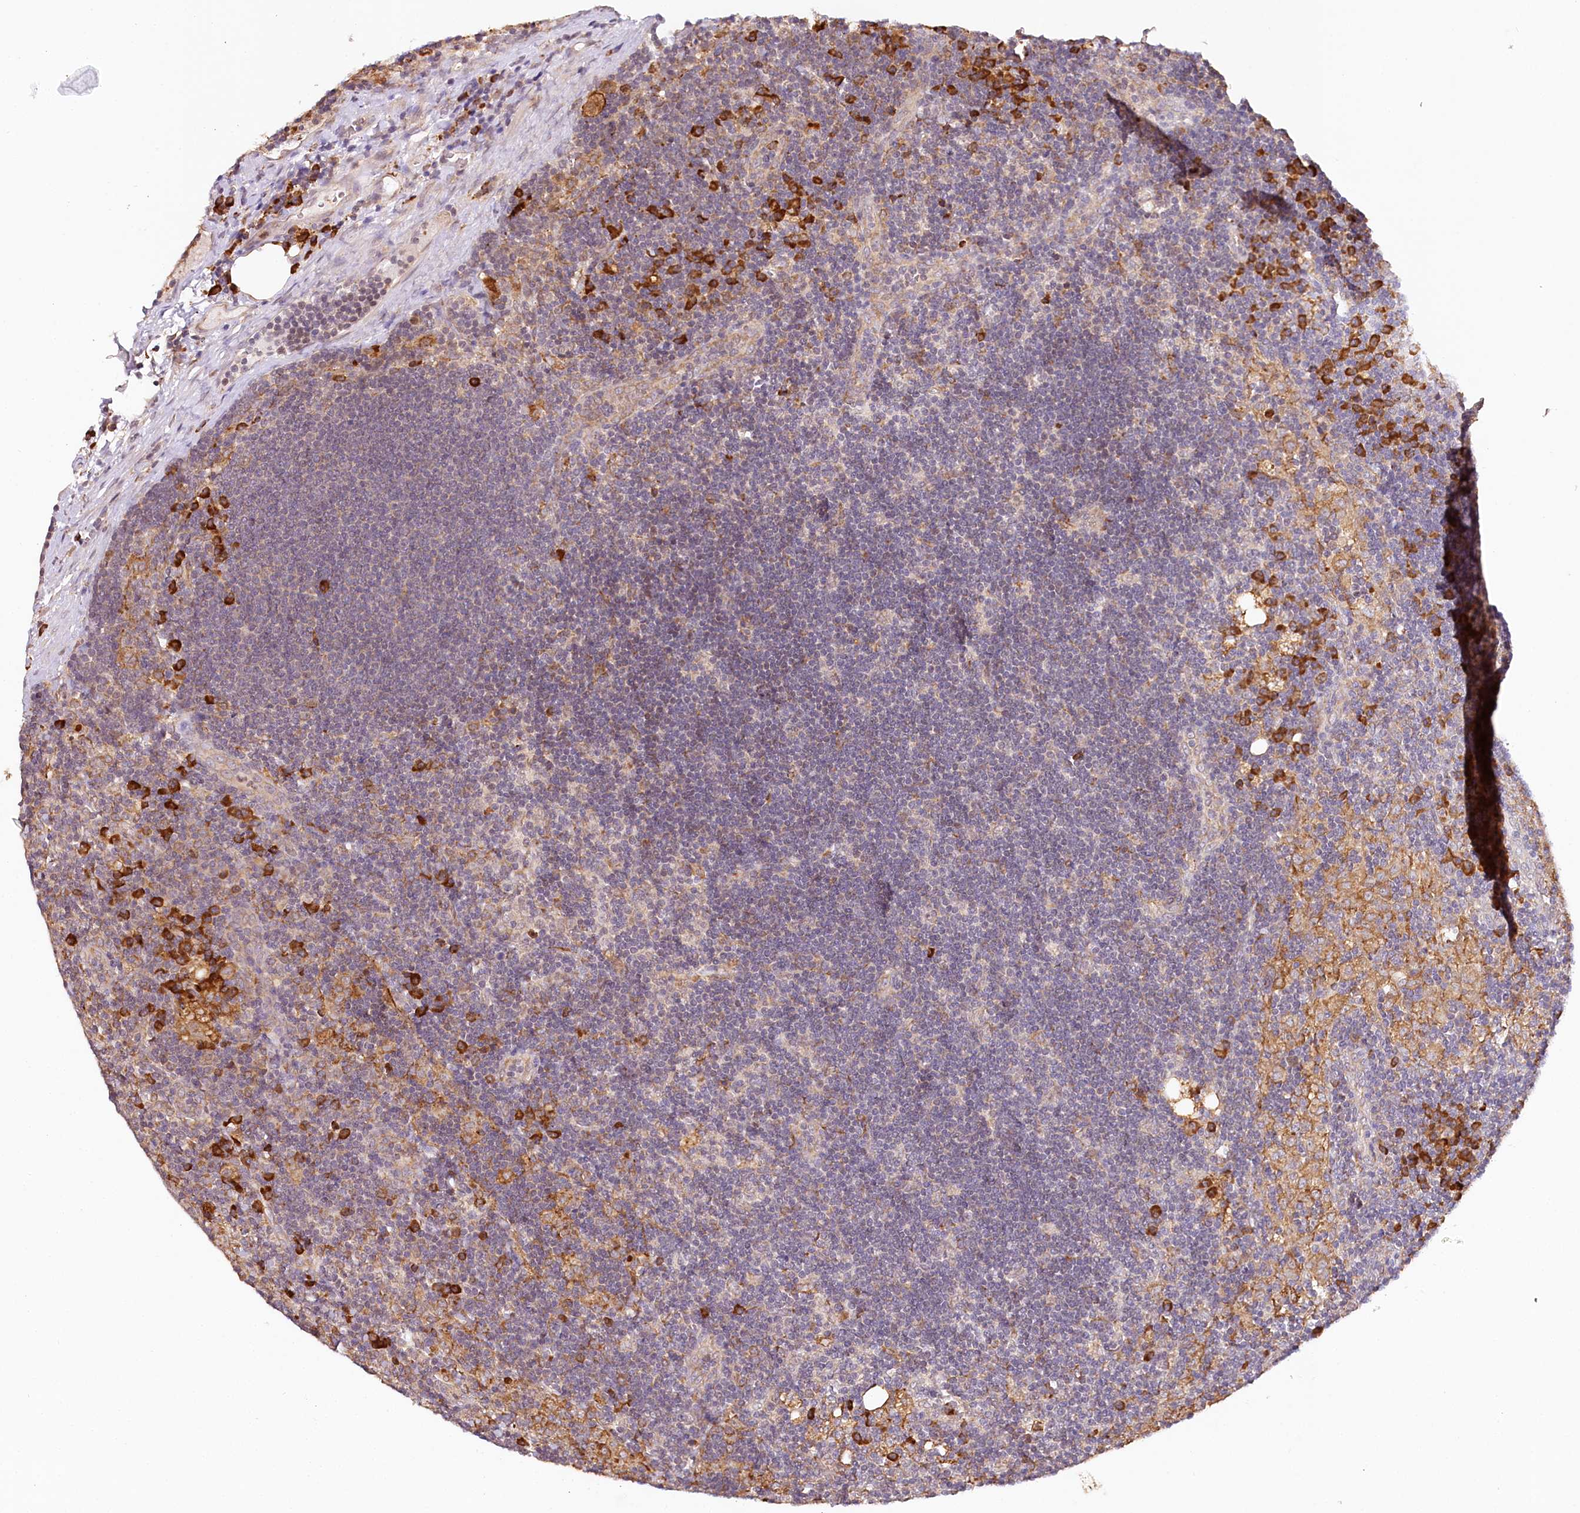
{"staining": {"intensity": "negative", "quantity": "none", "location": "none"}, "tissue": "lymph node", "cell_type": "Germinal center cells", "image_type": "normal", "snomed": [{"axis": "morphology", "description": "Normal tissue, NOS"}, {"axis": "topography", "description": "Lymph node"}], "caption": "The immunohistochemistry (IHC) micrograph has no significant expression in germinal center cells of lymph node.", "gene": "VEGFA", "patient": {"sex": "male", "age": 24}}